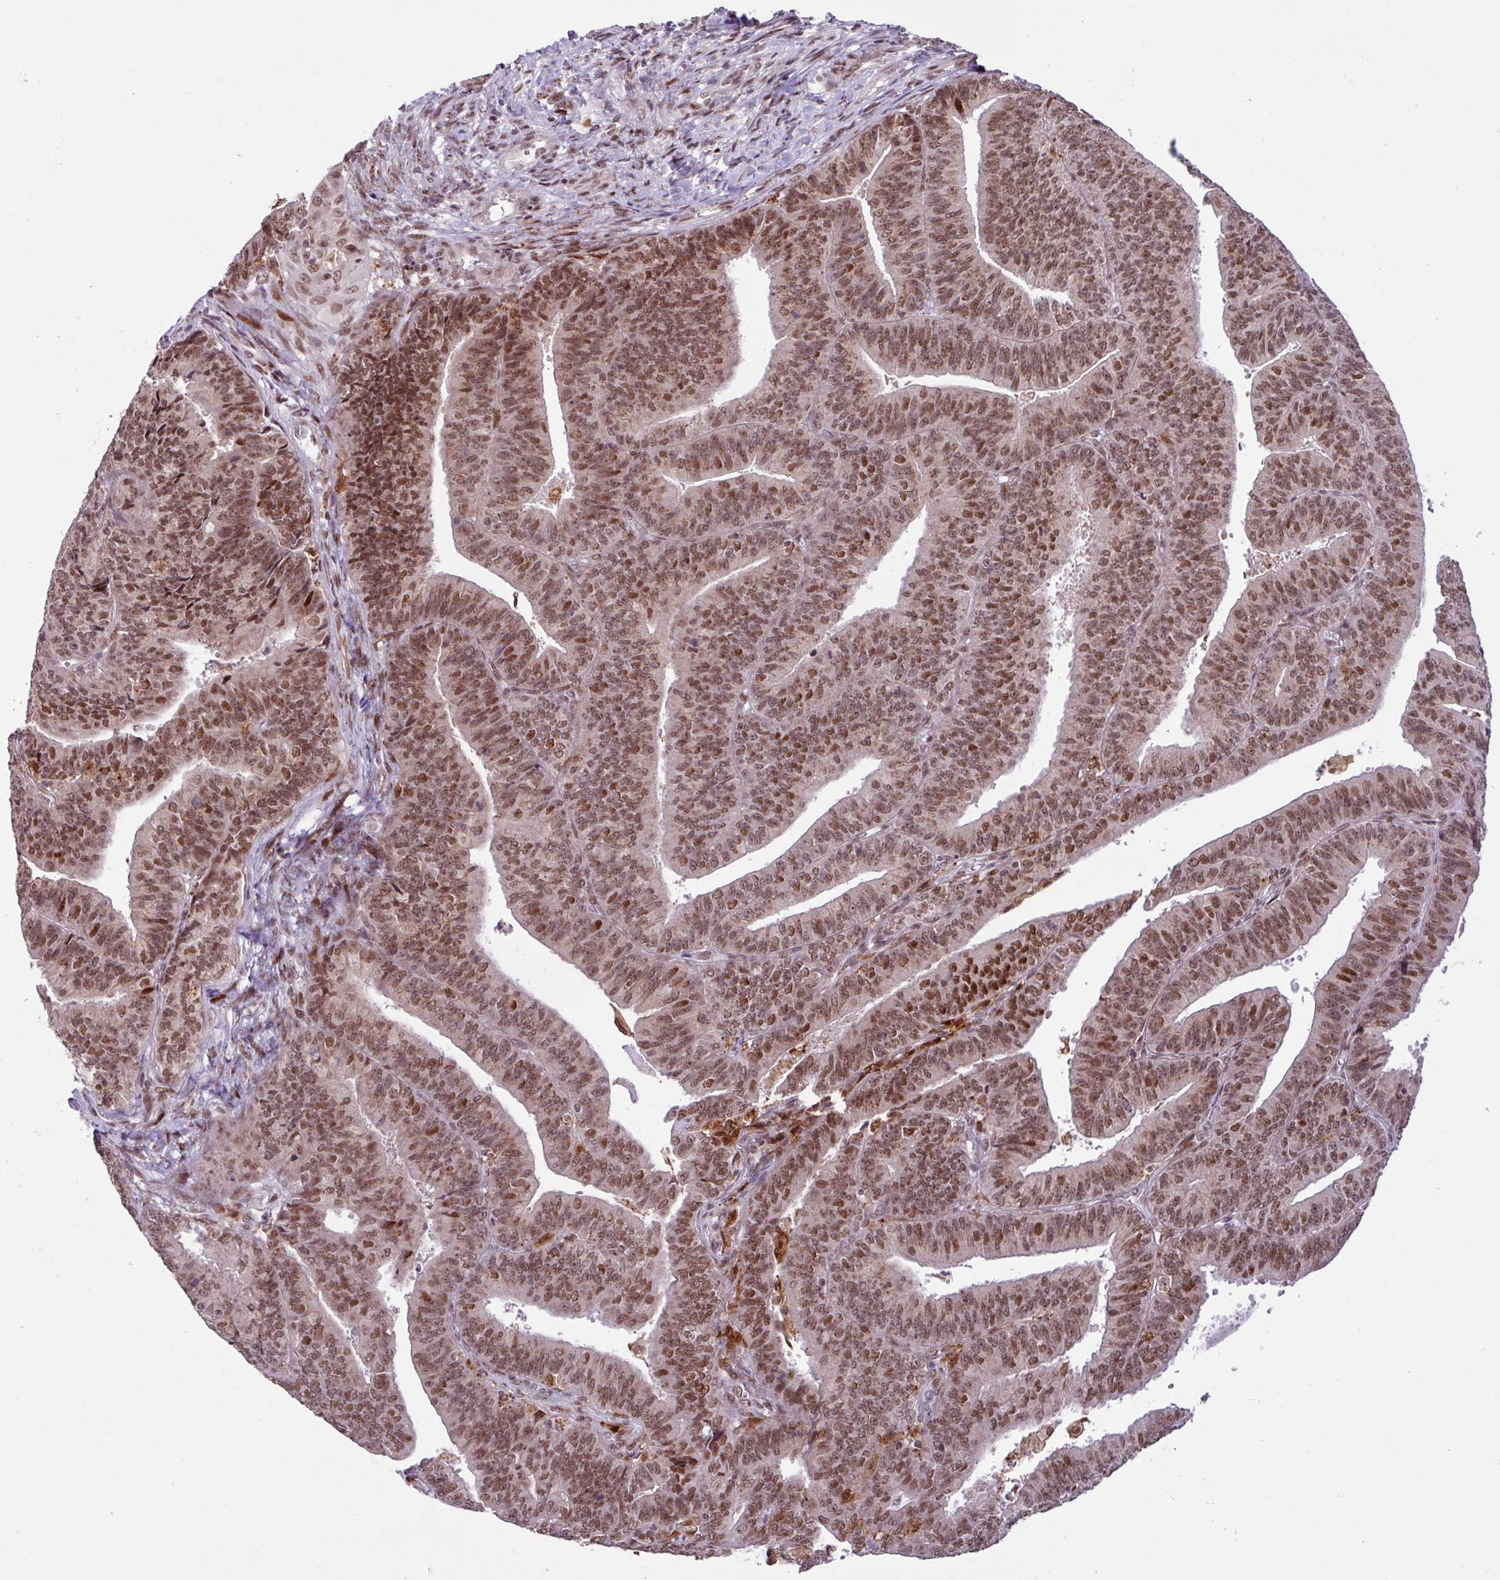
{"staining": {"intensity": "moderate", "quantity": ">75%", "location": "cytoplasmic/membranous,nuclear"}, "tissue": "endometrial cancer", "cell_type": "Tumor cells", "image_type": "cancer", "snomed": [{"axis": "morphology", "description": "Adenocarcinoma, NOS"}, {"axis": "topography", "description": "Endometrium"}], "caption": "The image demonstrates staining of adenocarcinoma (endometrial), revealing moderate cytoplasmic/membranous and nuclear protein expression (brown color) within tumor cells. The staining is performed using DAB brown chromogen to label protein expression. The nuclei are counter-stained blue using hematoxylin.", "gene": "BRD3", "patient": {"sex": "female", "age": 73}}